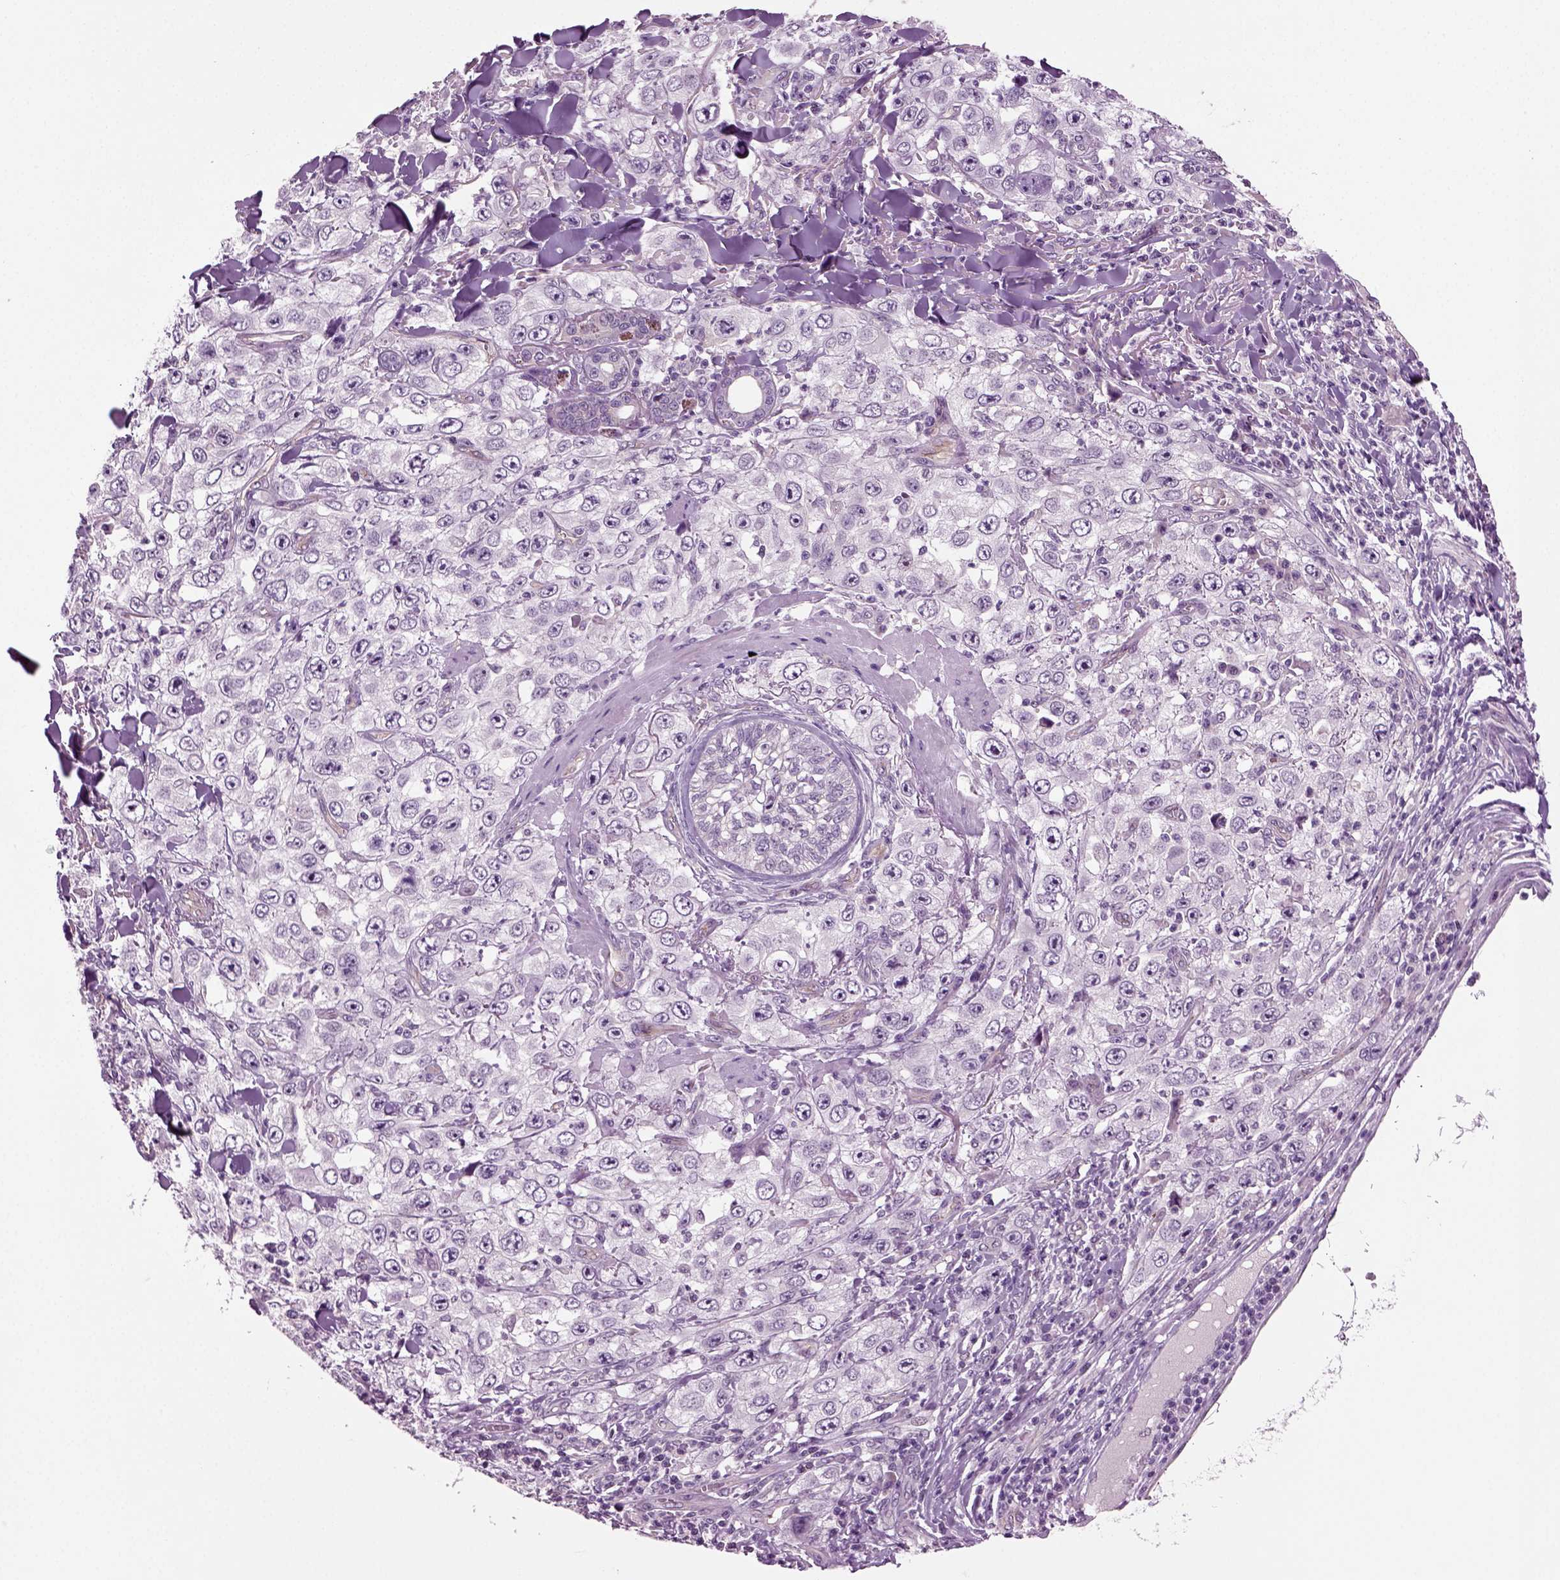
{"staining": {"intensity": "negative", "quantity": "none", "location": "none"}, "tissue": "skin cancer", "cell_type": "Tumor cells", "image_type": "cancer", "snomed": [{"axis": "morphology", "description": "Squamous cell carcinoma, NOS"}, {"axis": "topography", "description": "Skin"}], "caption": "An image of human skin squamous cell carcinoma is negative for staining in tumor cells. Brightfield microscopy of IHC stained with DAB (3,3'-diaminobenzidine) (brown) and hematoxylin (blue), captured at high magnification.", "gene": "COL9A2", "patient": {"sex": "male", "age": 82}}